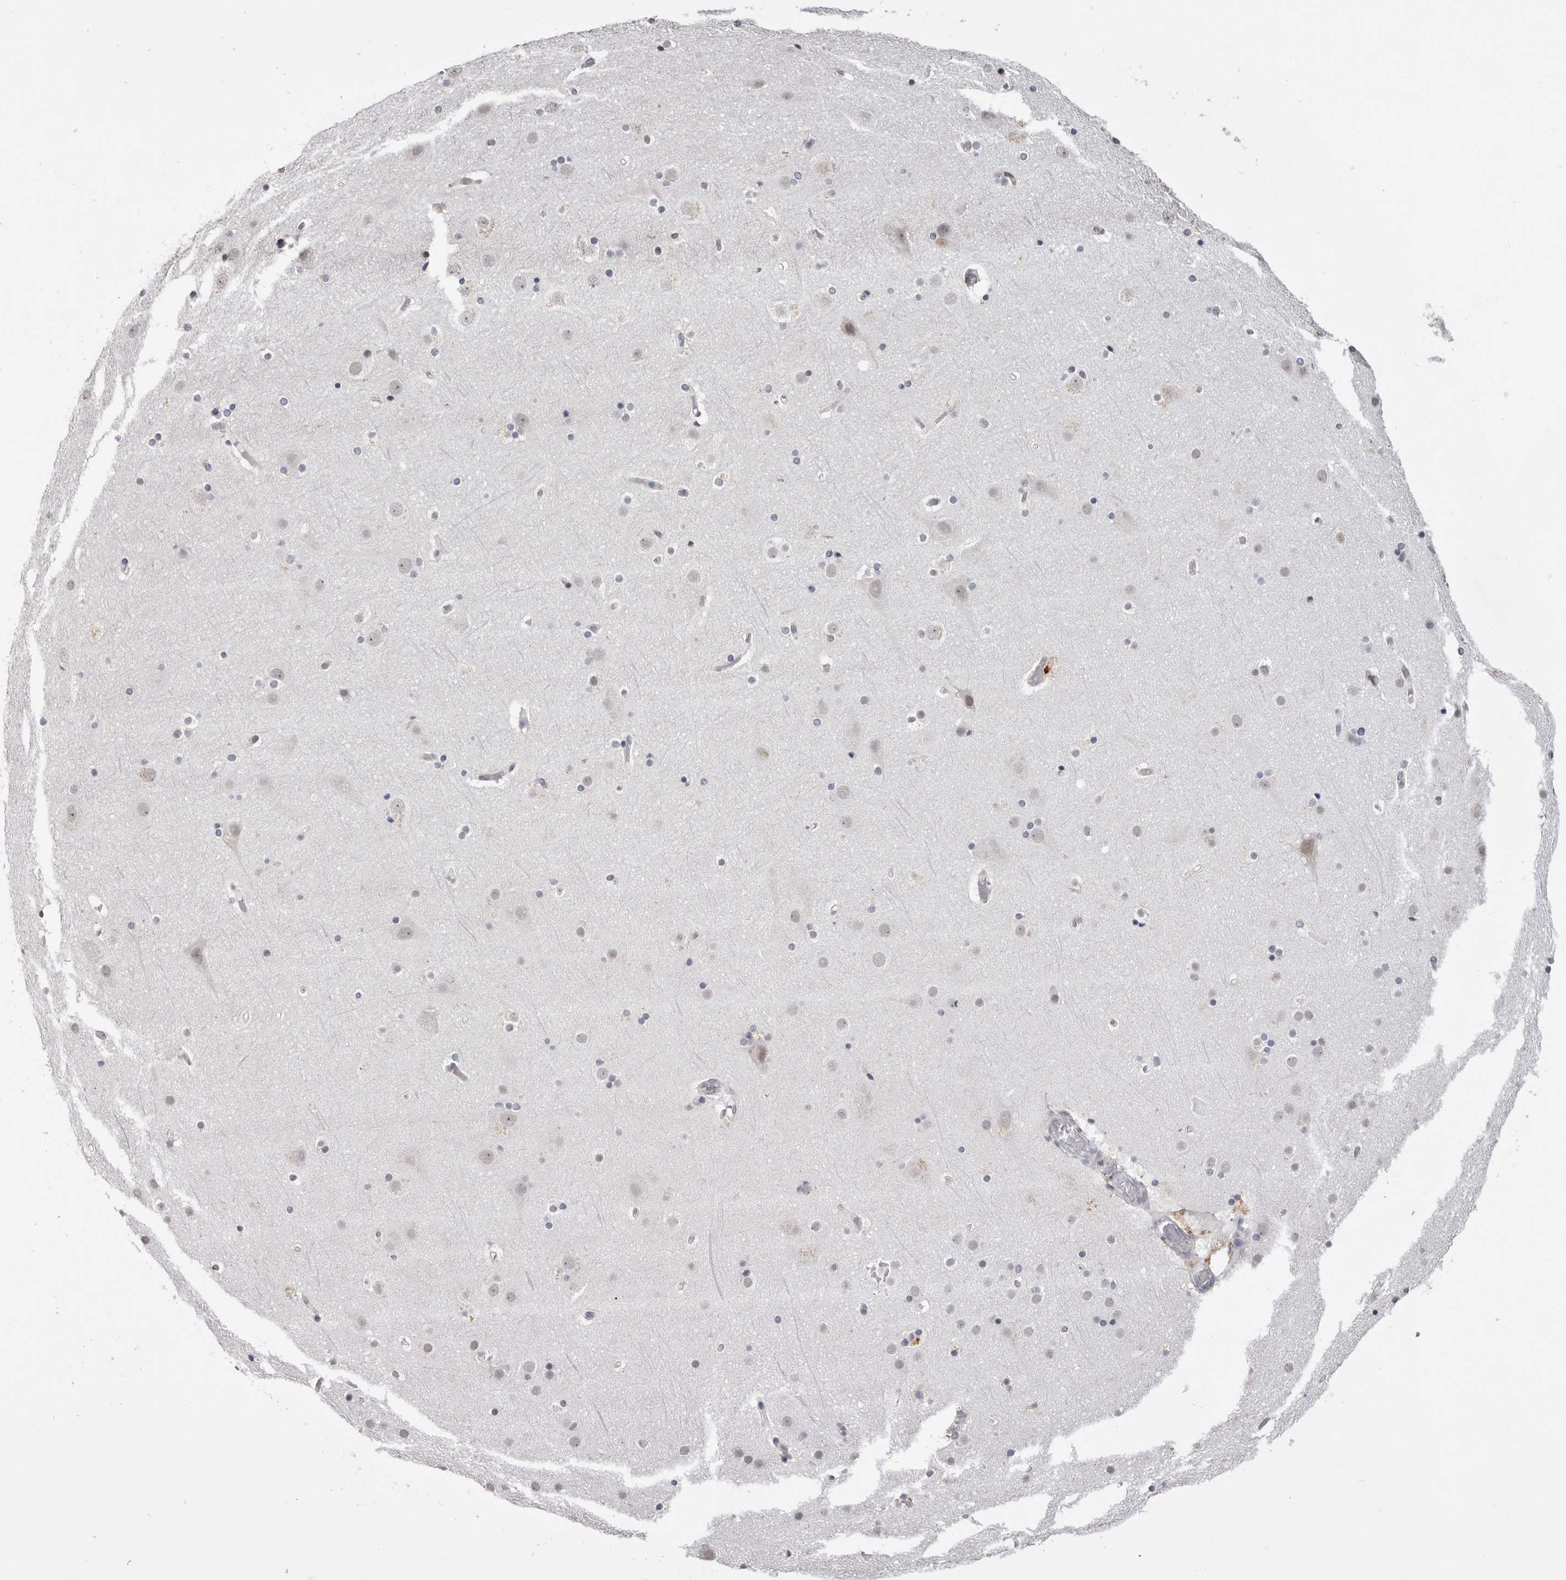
{"staining": {"intensity": "negative", "quantity": "none", "location": "none"}, "tissue": "cerebral cortex", "cell_type": "Endothelial cells", "image_type": "normal", "snomed": [{"axis": "morphology", "description": "Normal tissue, NOS"}, {"axis": "topography", "description": "Cerebral cortex"}], "caption": "There is no significant staining in endothelial cells of cerebral cortex.", "gene": "PCDHB6", "patient": {"sex": "male", "age": 57}}